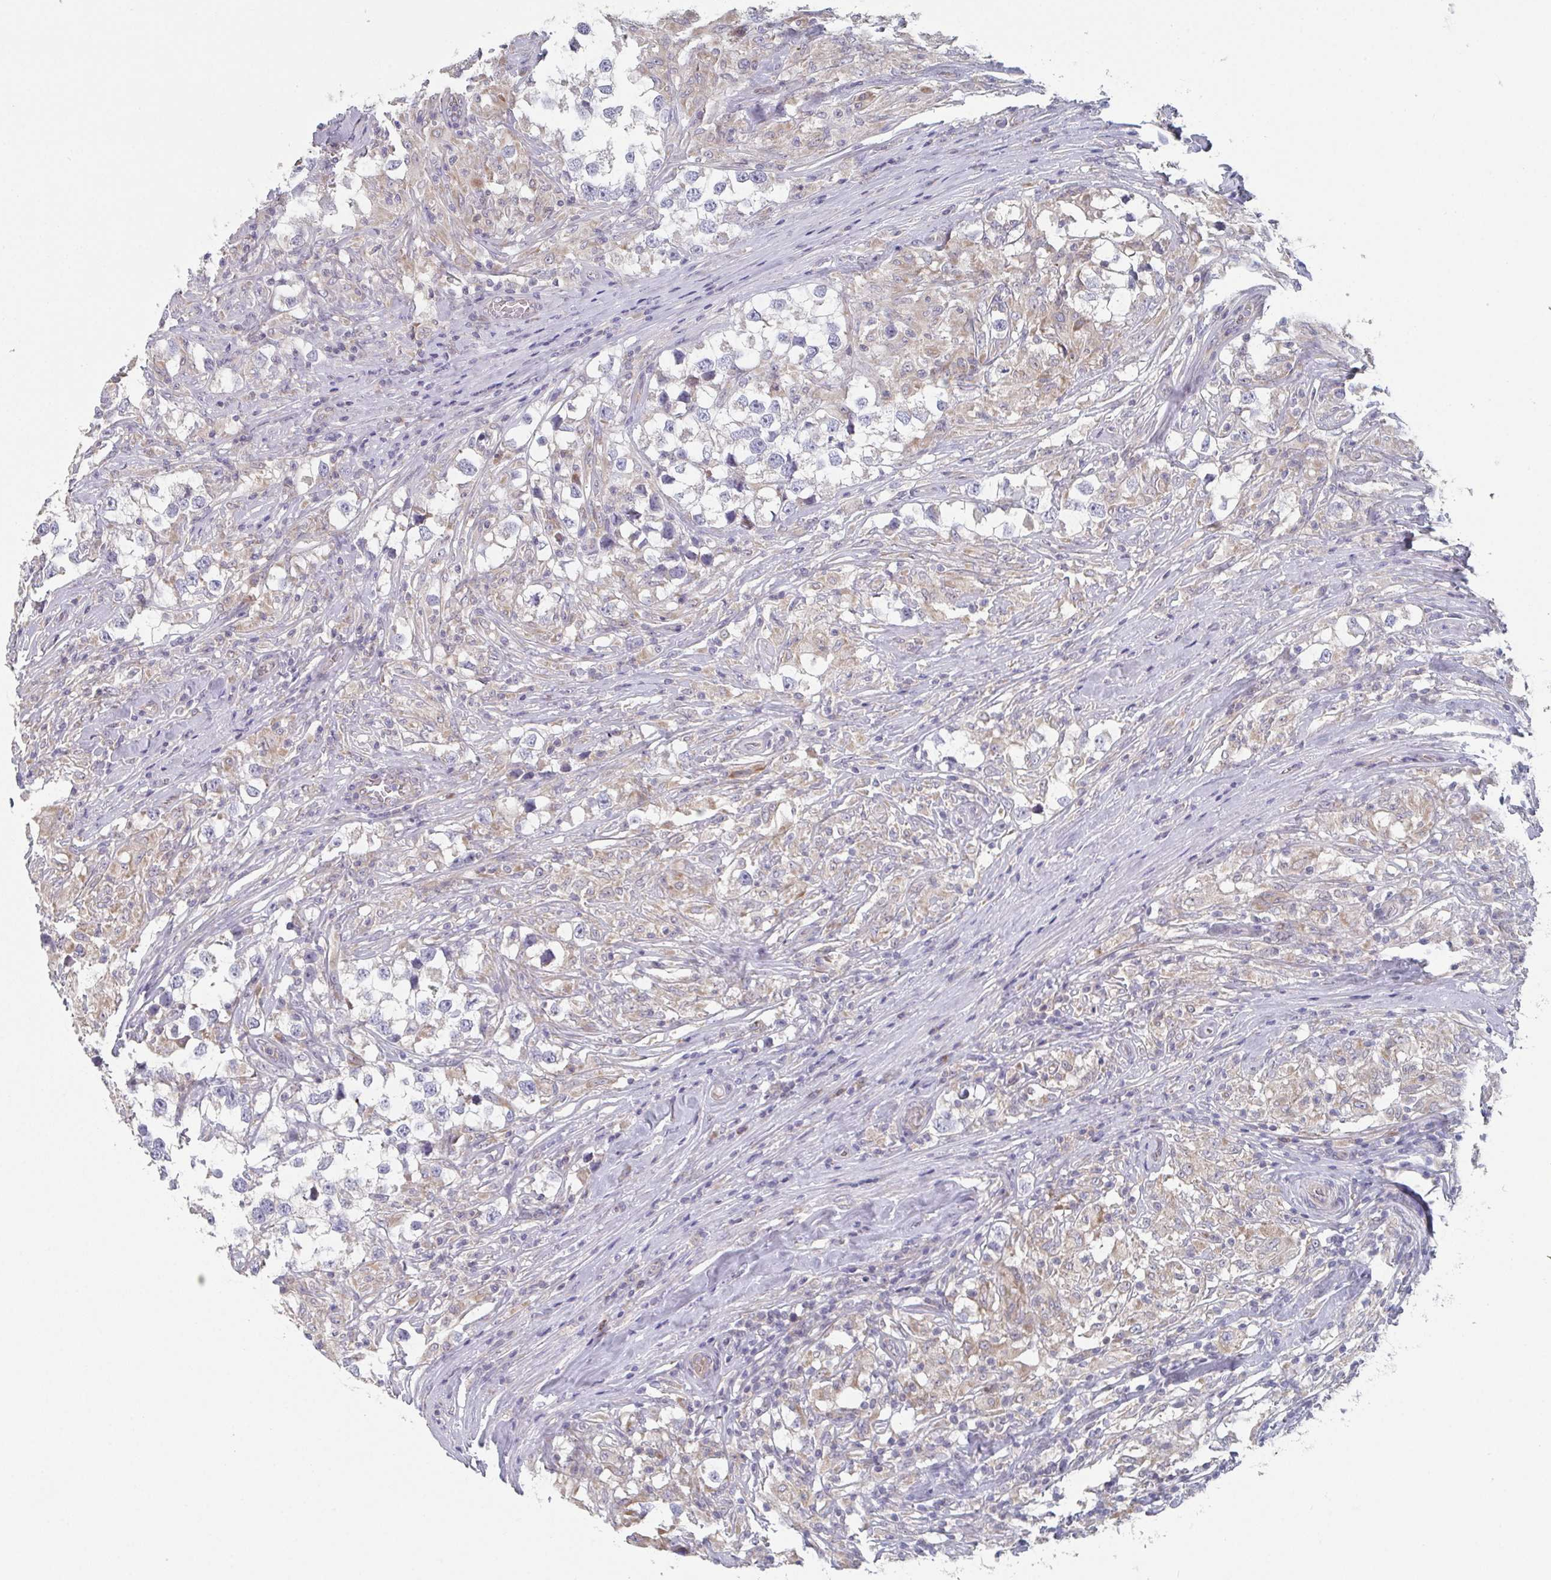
{"staining": {"intensity": "negative", "quantity": "none", "location": "none"}, "tissue": "testis cancer", "cell_type": "Tumor cells", "image_type": "cancer", "snomed": [{"axis": "morphology", "description": "Seminoma, NOS"}, {"axis": "topography", "description": "Testis"}], "caption": "Protein analysis of seminoma (testis) demonstrates no significant positivity in tumor cells.", "gene": "ELOVL1", "patient": {"sex": "male", "age": 46}}